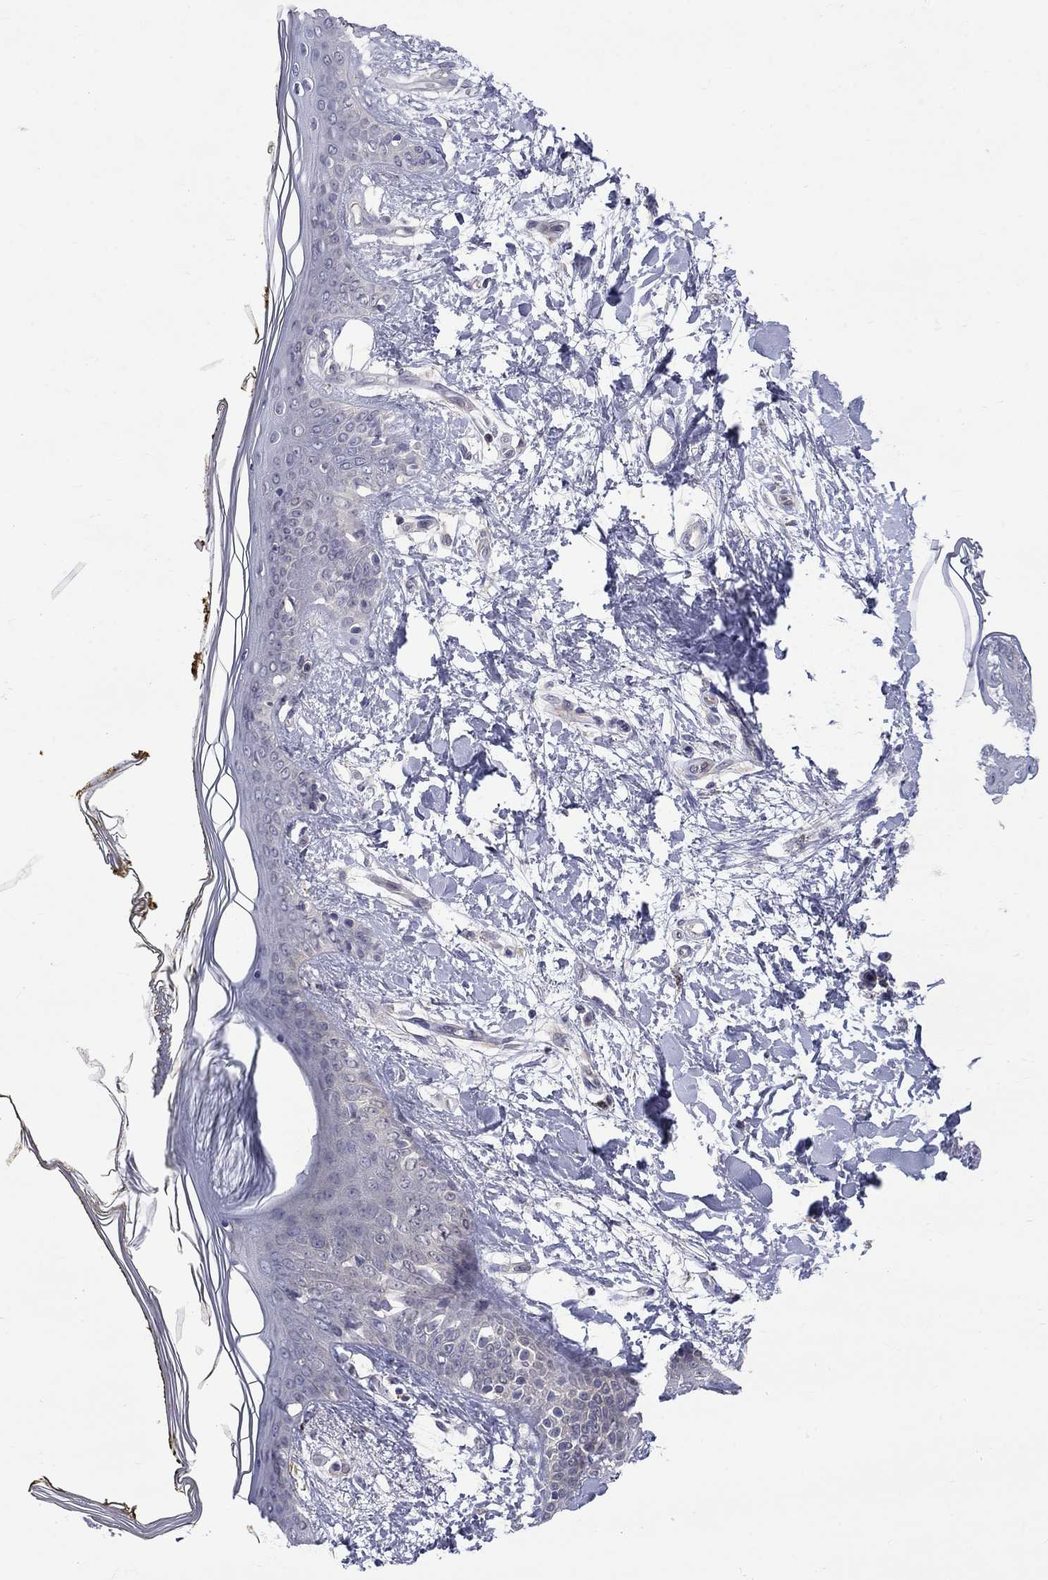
{"staining": {"intensity": "negative", "quantity": "none", "location": "none"}, "tissue": "skin", "cell_type": "Fibroblasts", "image_type": "normal", "snomed": [{"axis": "morphology", "description": "Normal tissue, NOS"}, {"axis": "topography", "description": "Skin"}], "caption": "Benign skin was stained to show a protein in brown. There is no significant positivity in fibroblasts. (DAB (3,3'-diaminobenzidine) IHC with hematoxylin counter stain).", "gene": "HKDC1", "patient": {"sex": "female", "age": 34}}